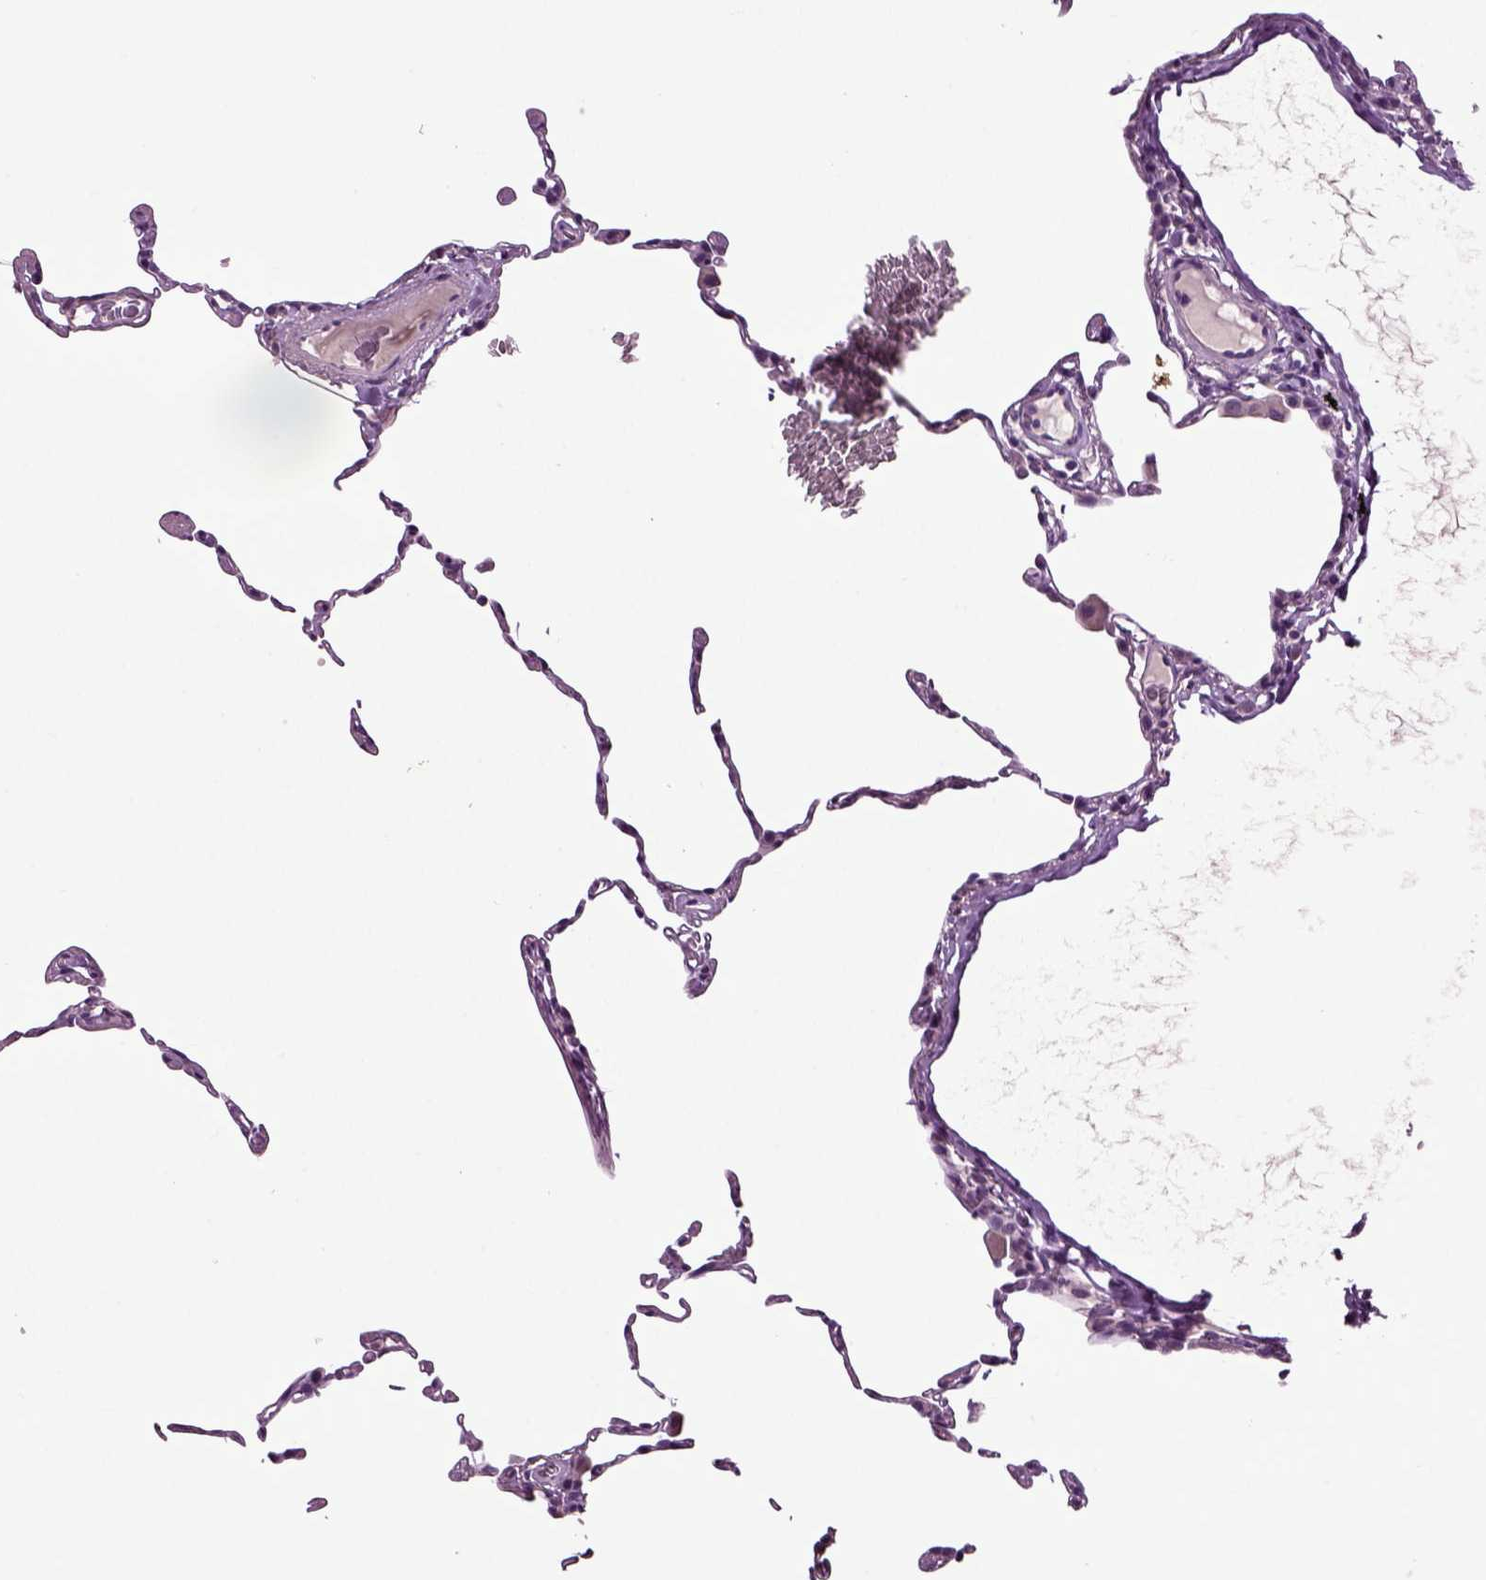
{"staining": {"intensity": "negative", "quantity": "none", "location": "none"}, "tissue": "lung", "cell_type": "Alveolar cells", "image_type": "normal", "snomed": [{"axis": "morphology", "description": "Normal tissue, NOS"}, {"axis": "topography", "description": "Lung"}], "caption": "This is a photomicrograph of IHC staining of unremarkable lung, which shows no staining in alveolar cells.", "gene": "CRHR1", "patient": {"sex": "female", "age": 57}}